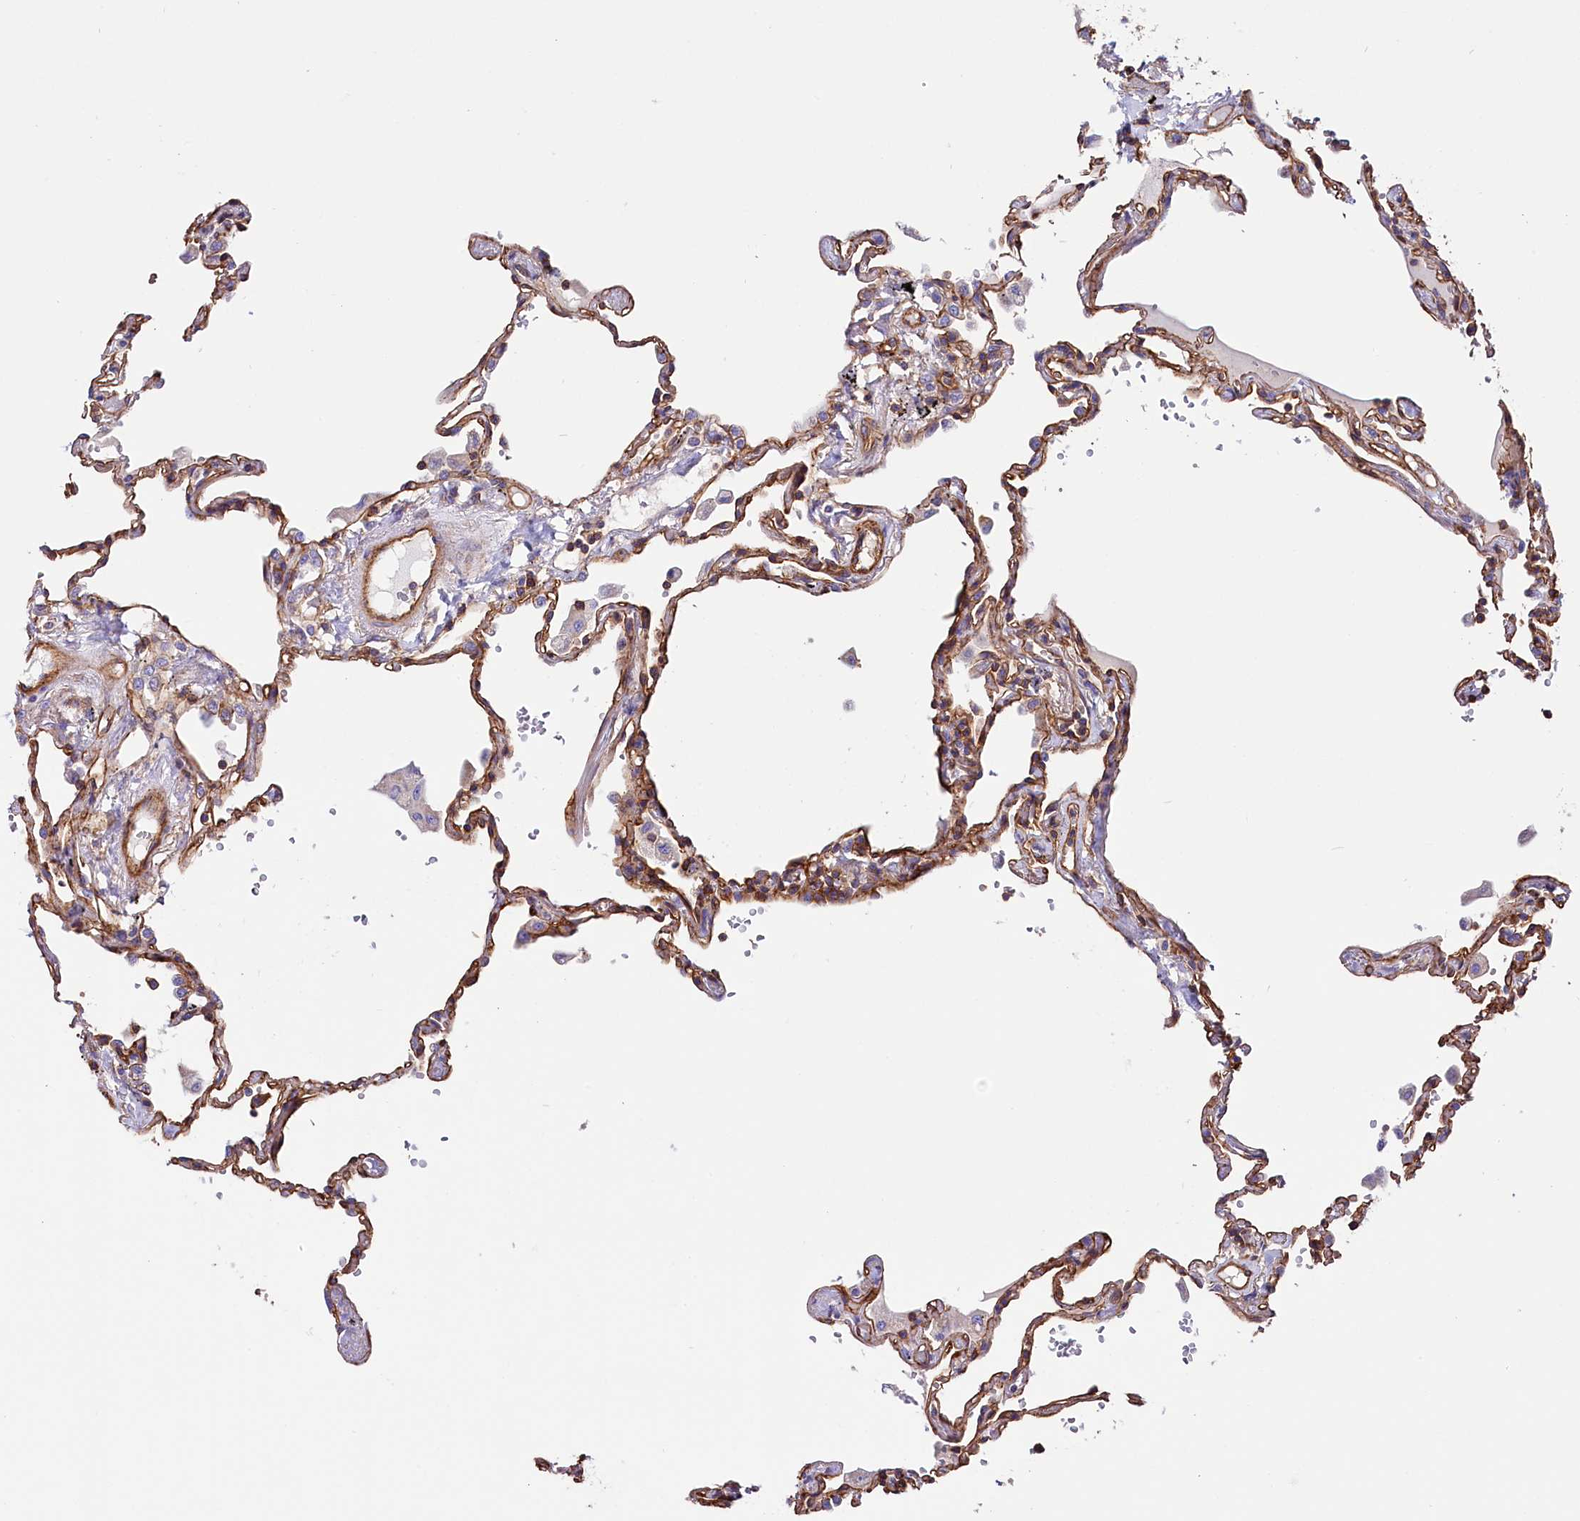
{"staining": {"intensity": "strong", "quantity": ">75%", "location": "cytoplasmic/membranous"}, "tissue": "lung", "cell_type": "Alveolar cells", "image_type": "normal", "snomed": [{"axis": "morphology", "description": "Normal tissue, NOS"}, {"axis": "topography", "description": "Lung"}], "caption": "High-power microscopy captured an immunohistochemistry histopathology image of unremarkable lung, revealing strong cytoplasmic/membranous expression in about >75% of alveolar cells. The staining was performed using DAB (3,3'-diaminobenzidine) to visualize the protein expression in brown, while the nuclei were stained in blue with hematoxylin (Magnification: 20x).", "gene": "ATP2B4", "patient": {"sex": "female", "age": 67}}